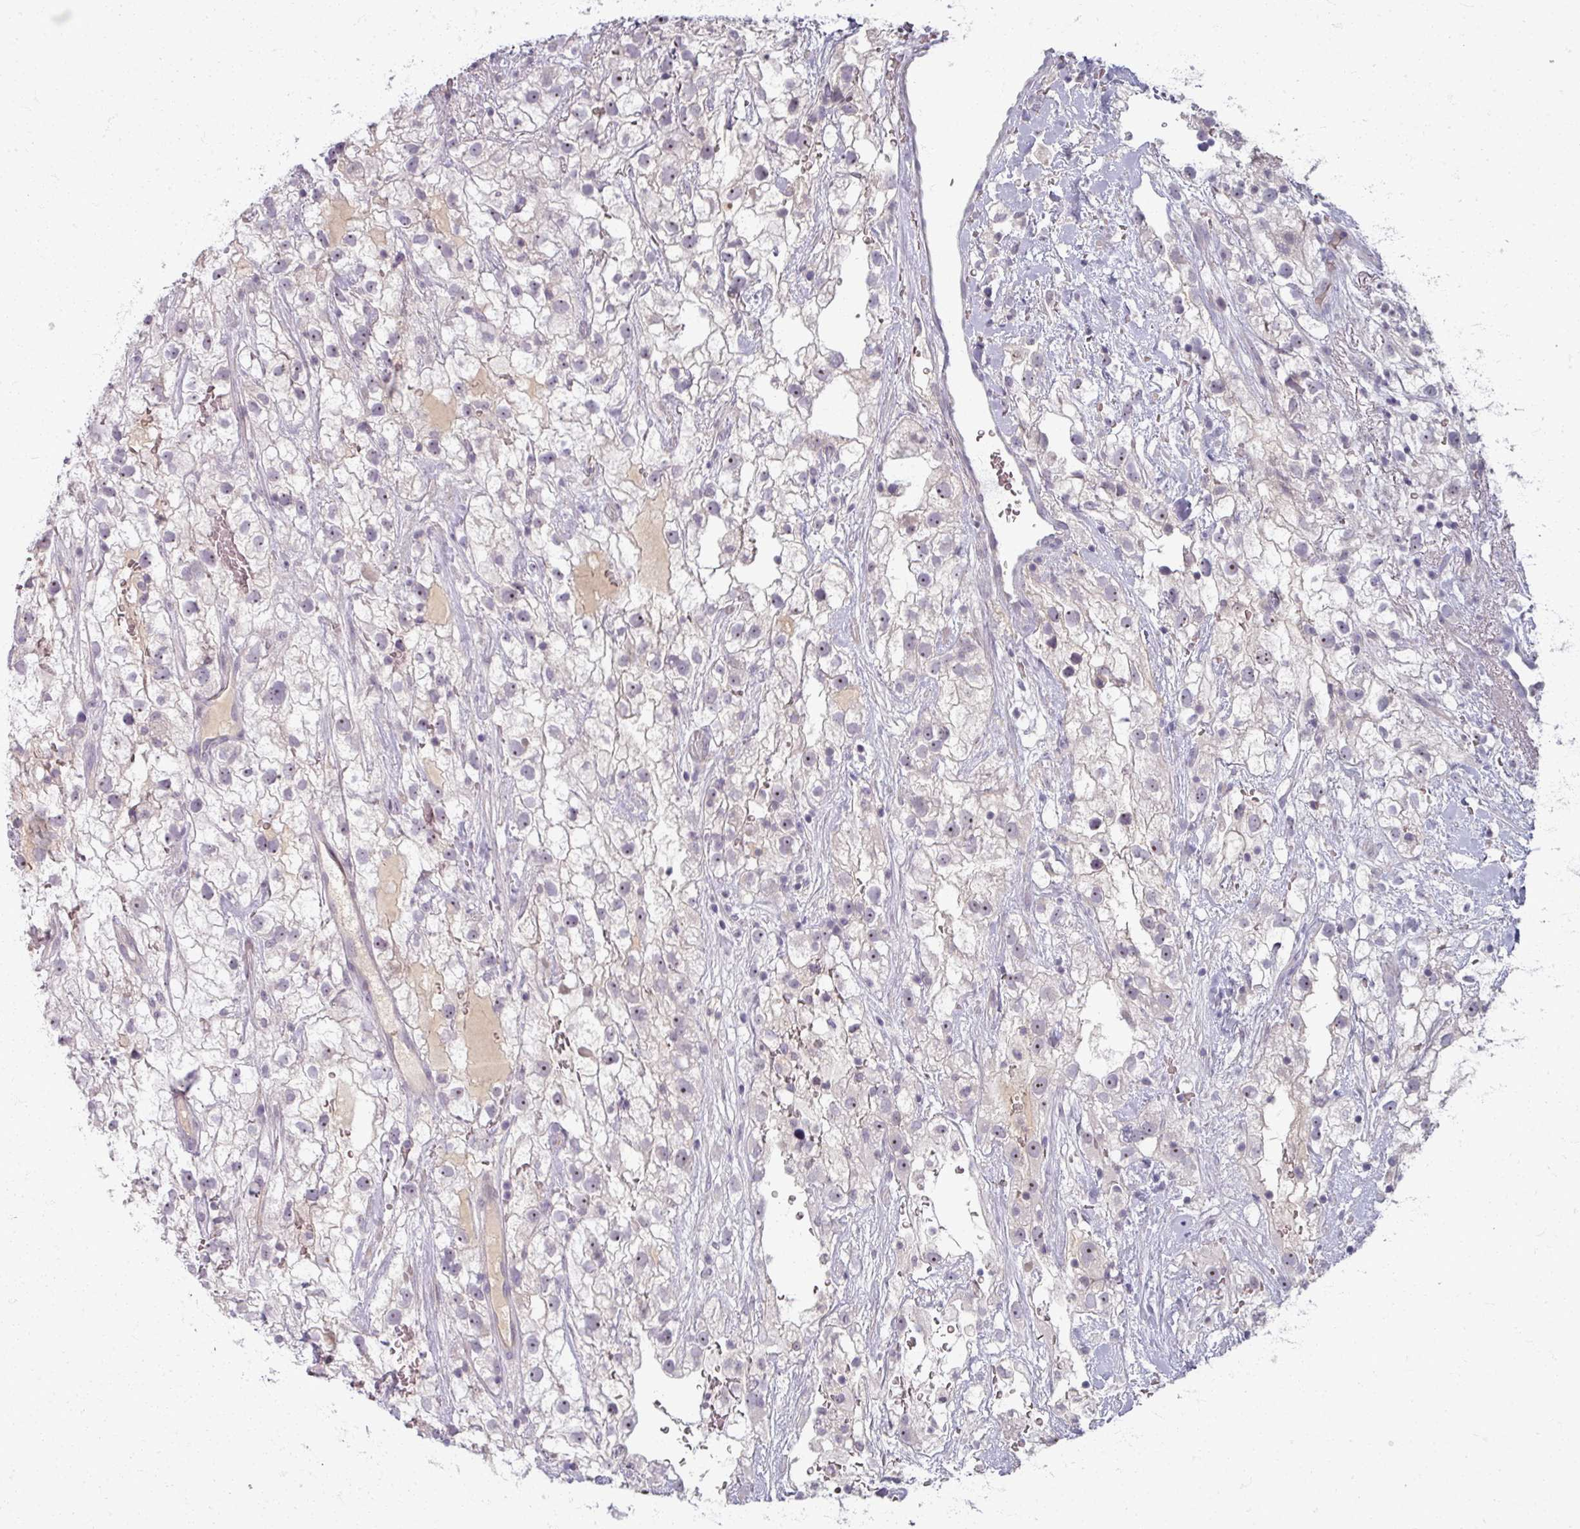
{"staining": {"intensity": "negative", "quantity": "none", "location": "none"}, "tissue": "renal cancer", "cell_type": "Tumor cells", "image_type": "cancer", "snomed": [{"axis": "morphology", "description": "Adenocarcinoma, NOS"}, {"axis": "topography", "description": "Kidney"}], "caption": "The histopathology image displays no significant staining in tumor cells of adenocarcinoma (renal).", "gene": "TTLL7", "patient": {"sex": "male", "age": 59}}